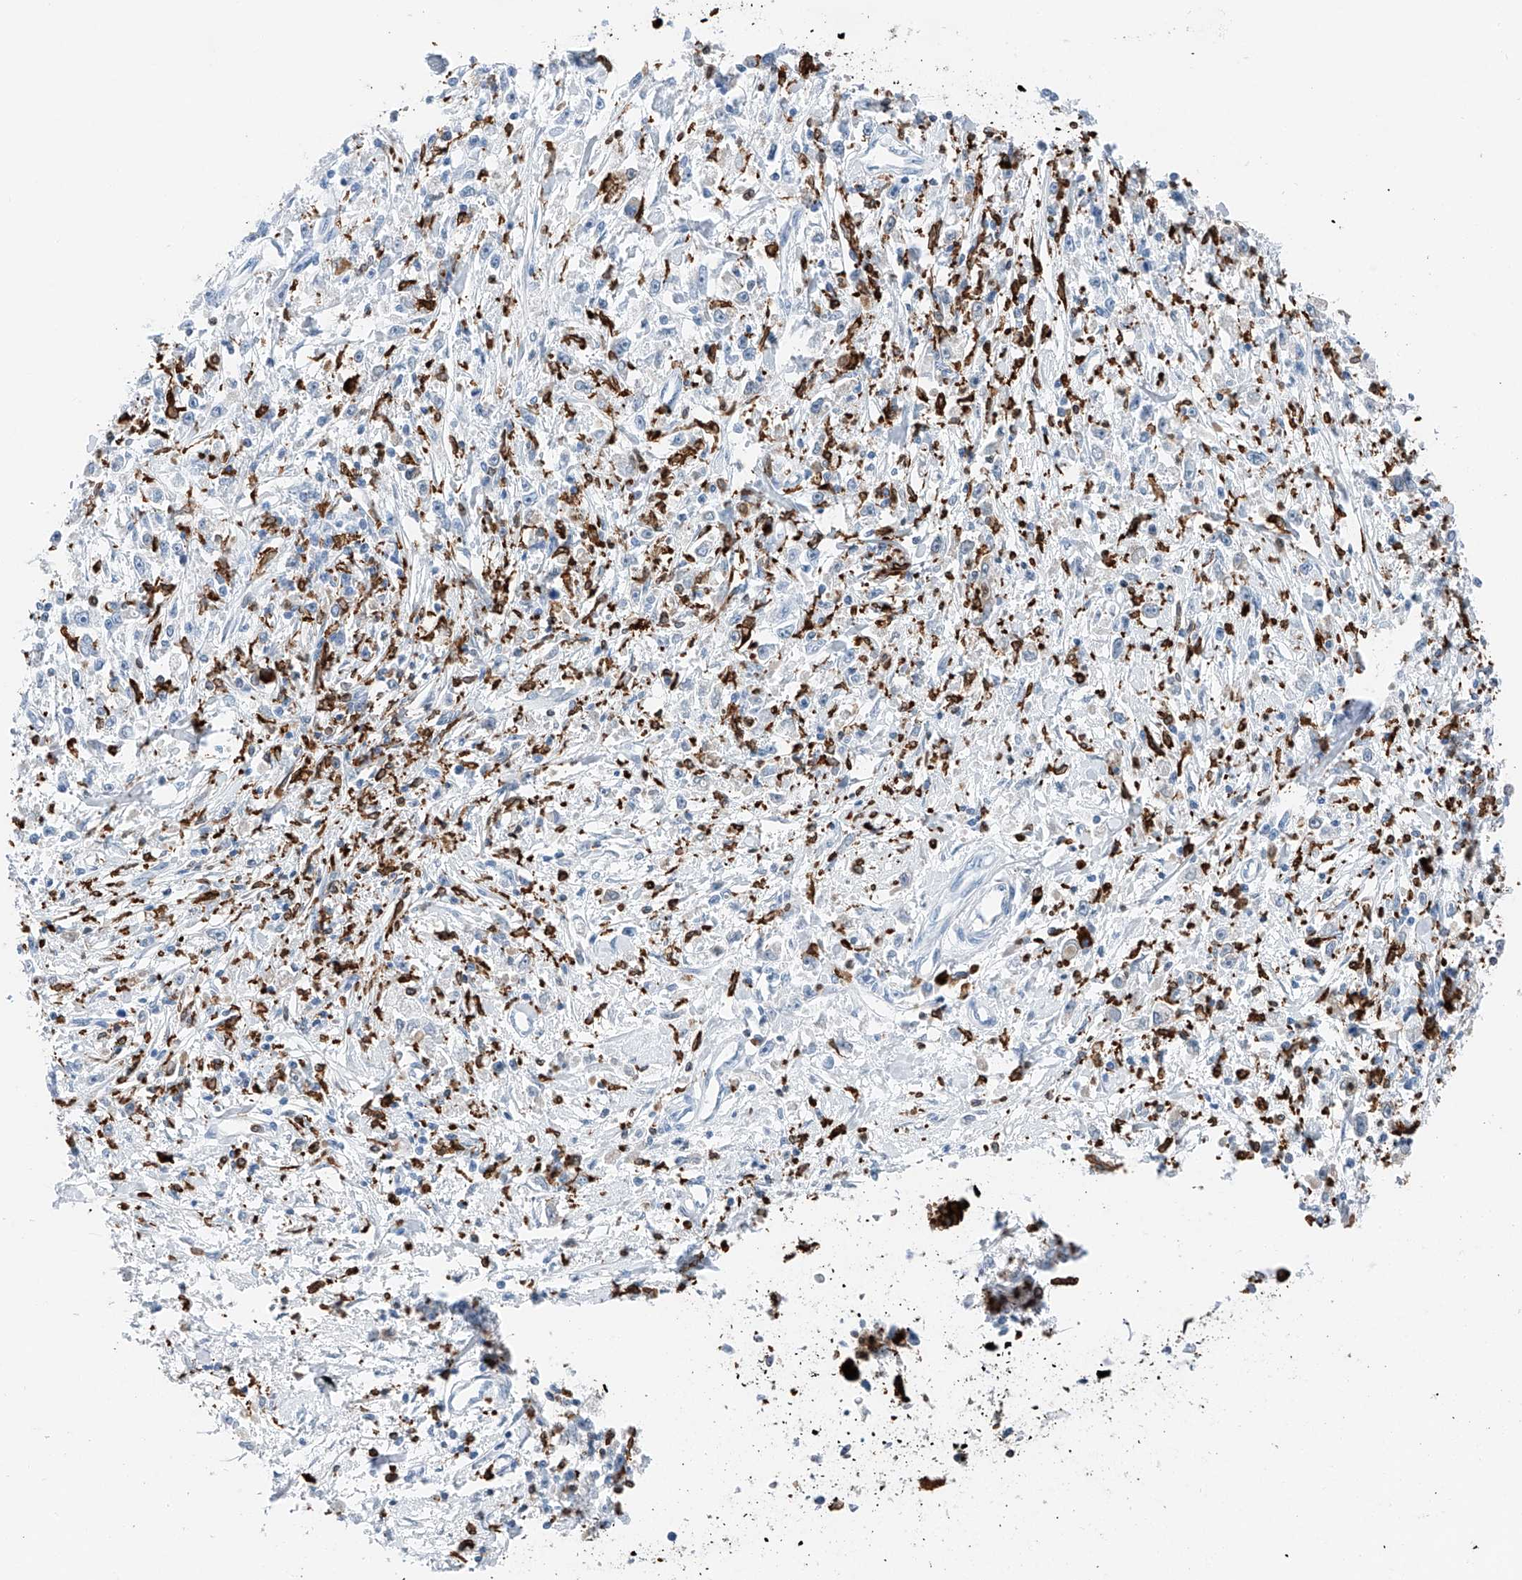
{"staining": {"intensity": "negative", "quantity": "none", "location": "none"}, "tissue": "stomach cancer", "cell_type": "Tumor cells", "image_type": "cancer", "snomed": [{"axis": "morphology", "description": "Adenocarcinoma, NOS"}, {"axis": "topography", "description": "Stomach"}], "caption": "Immunohistochemical staining of stomach adenocarcinoma displays no significant positivity in tumor cells.", "gene": "TBXAS1", "patient": {"sex": "female", "age": 59}}